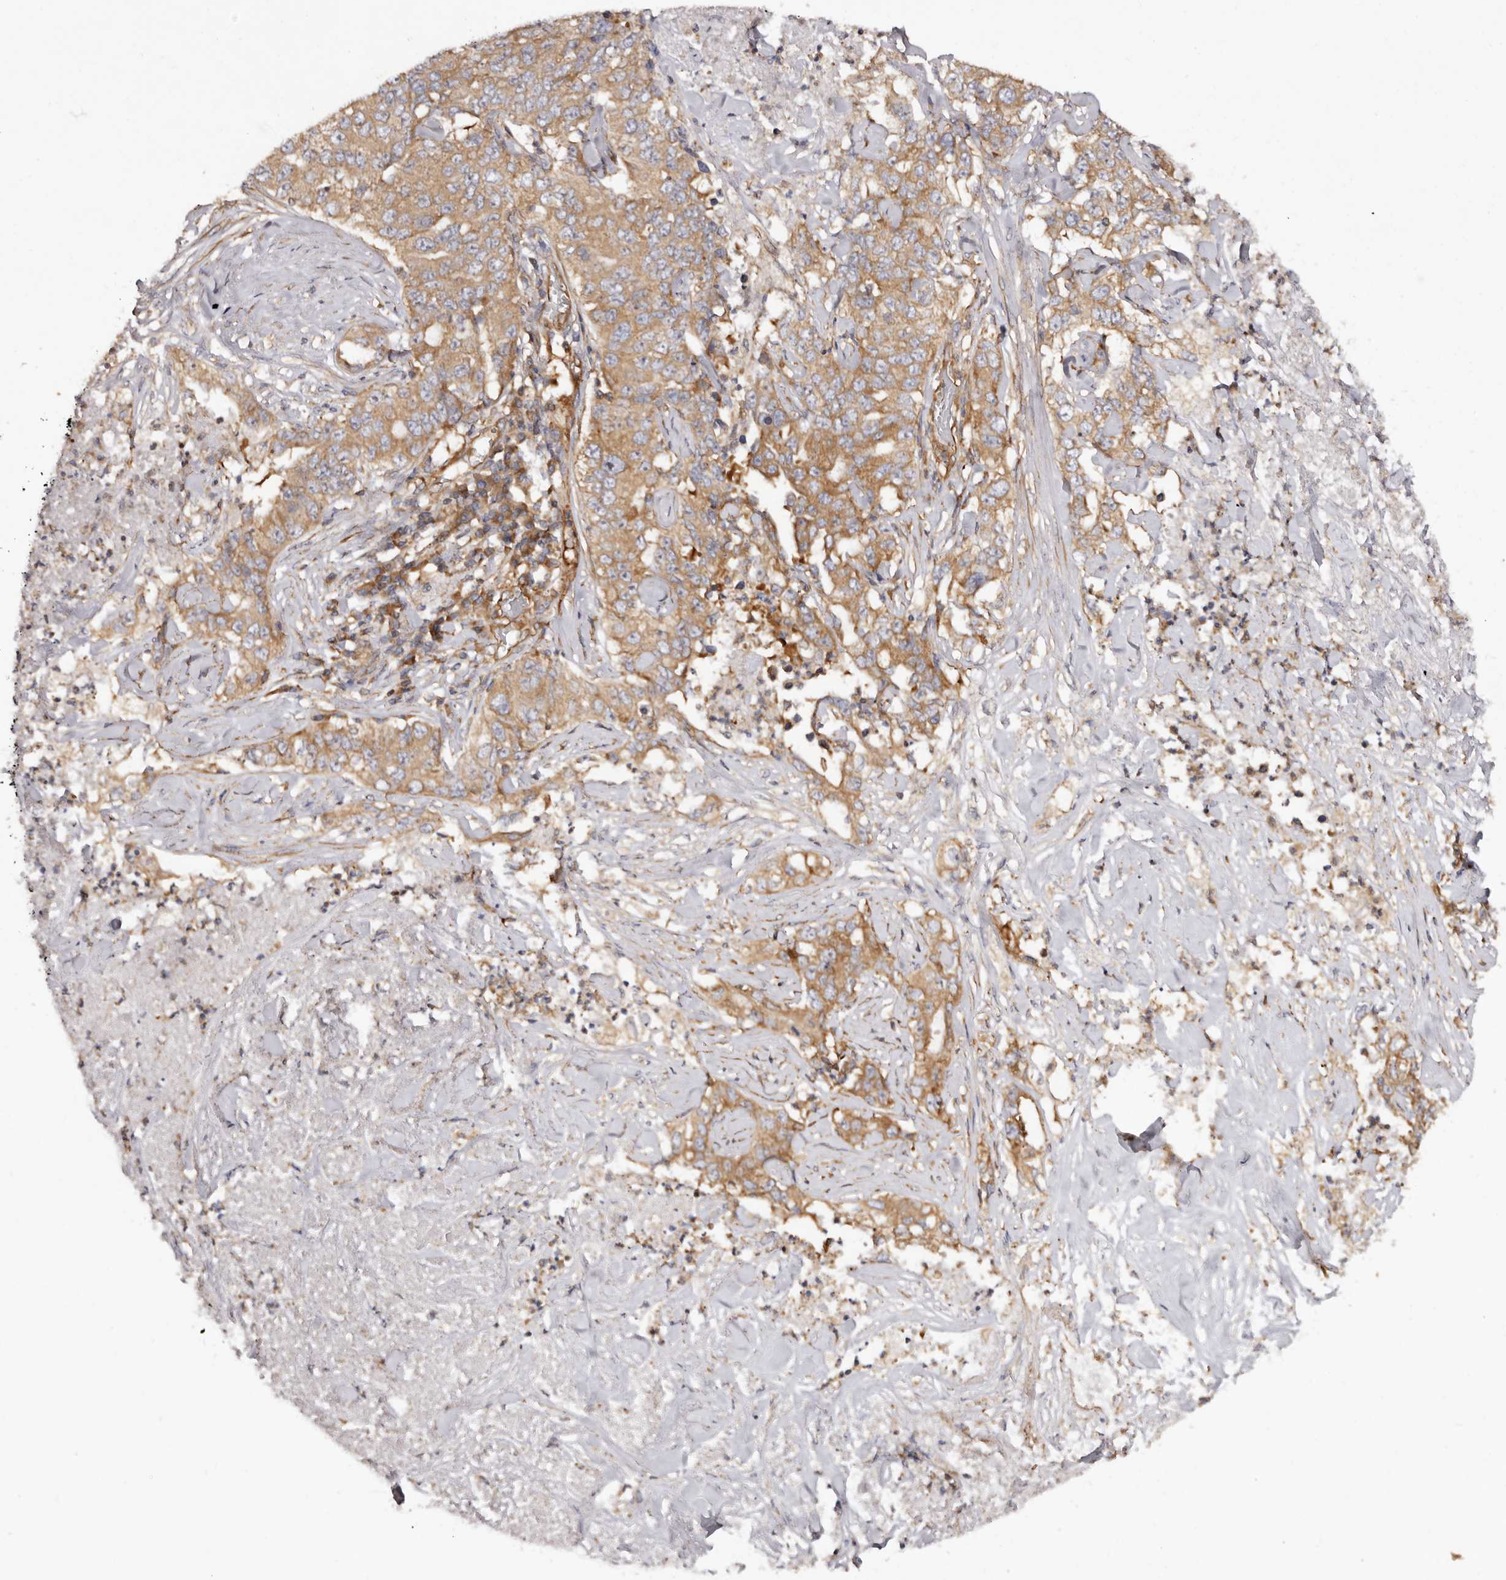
{"staining": {"intensity": "moderate", "quantity": ">75%", "location": "cytoplasmic/membranous"}, "tissue": "lung cancer", "cell_type": "Tumor cells", "image_type": "cancer", "snomed": [{"axis": "morphology", "description": "Adenocarcinoma, NOS"}, {"axis": "topography", "description": "Lung"}], "caption": "Moderate cytoplasmic/membranous expression for a protein is identified in approximately >75% of tumor cells of adenocarcinoma (lung) using IHC.", "gene": "RPS6", "patient": {"sex": "female", "age": 51}}